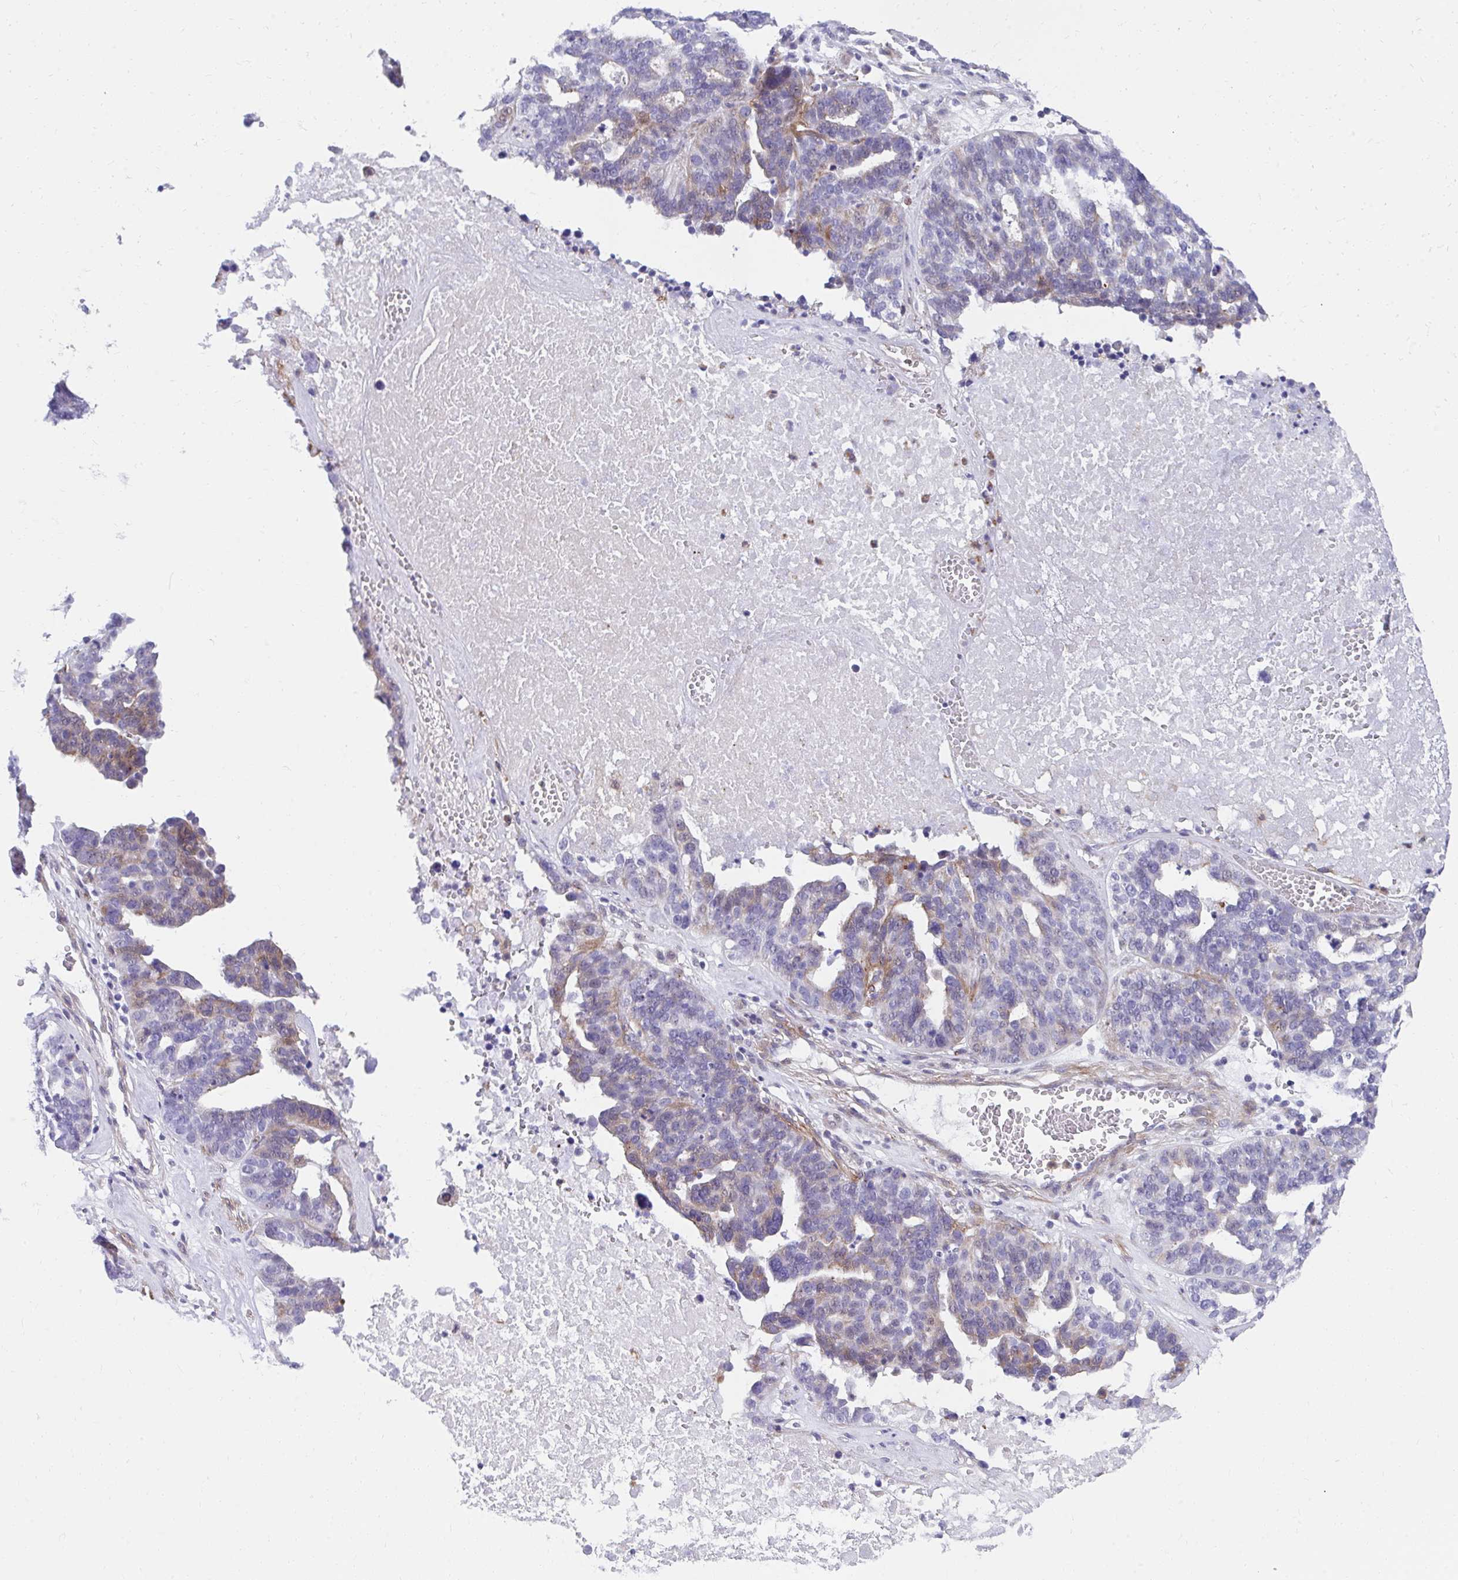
{"staining": {"intensity": "weak", "quantity": "<25%", "location": "cytoplasmic/membranous"}, "tissue": "ovarian cancer", "cell_type": "Tumor cells", "image_type": "cancer", "snomed": [{"axis": "morphology", "description": "Cystadenocarcinoma, serous, NOS"}, {"axis": "topography", "description": "Ovary"}], "caption": "Serous cystadenocarcinoma (ovarian) stained for a protein using immunohistochemistry (IHC) demonstrates no positivity tumor cells.", "gene": "CSTB", "patient": {"sex": "female", "age": 59}}